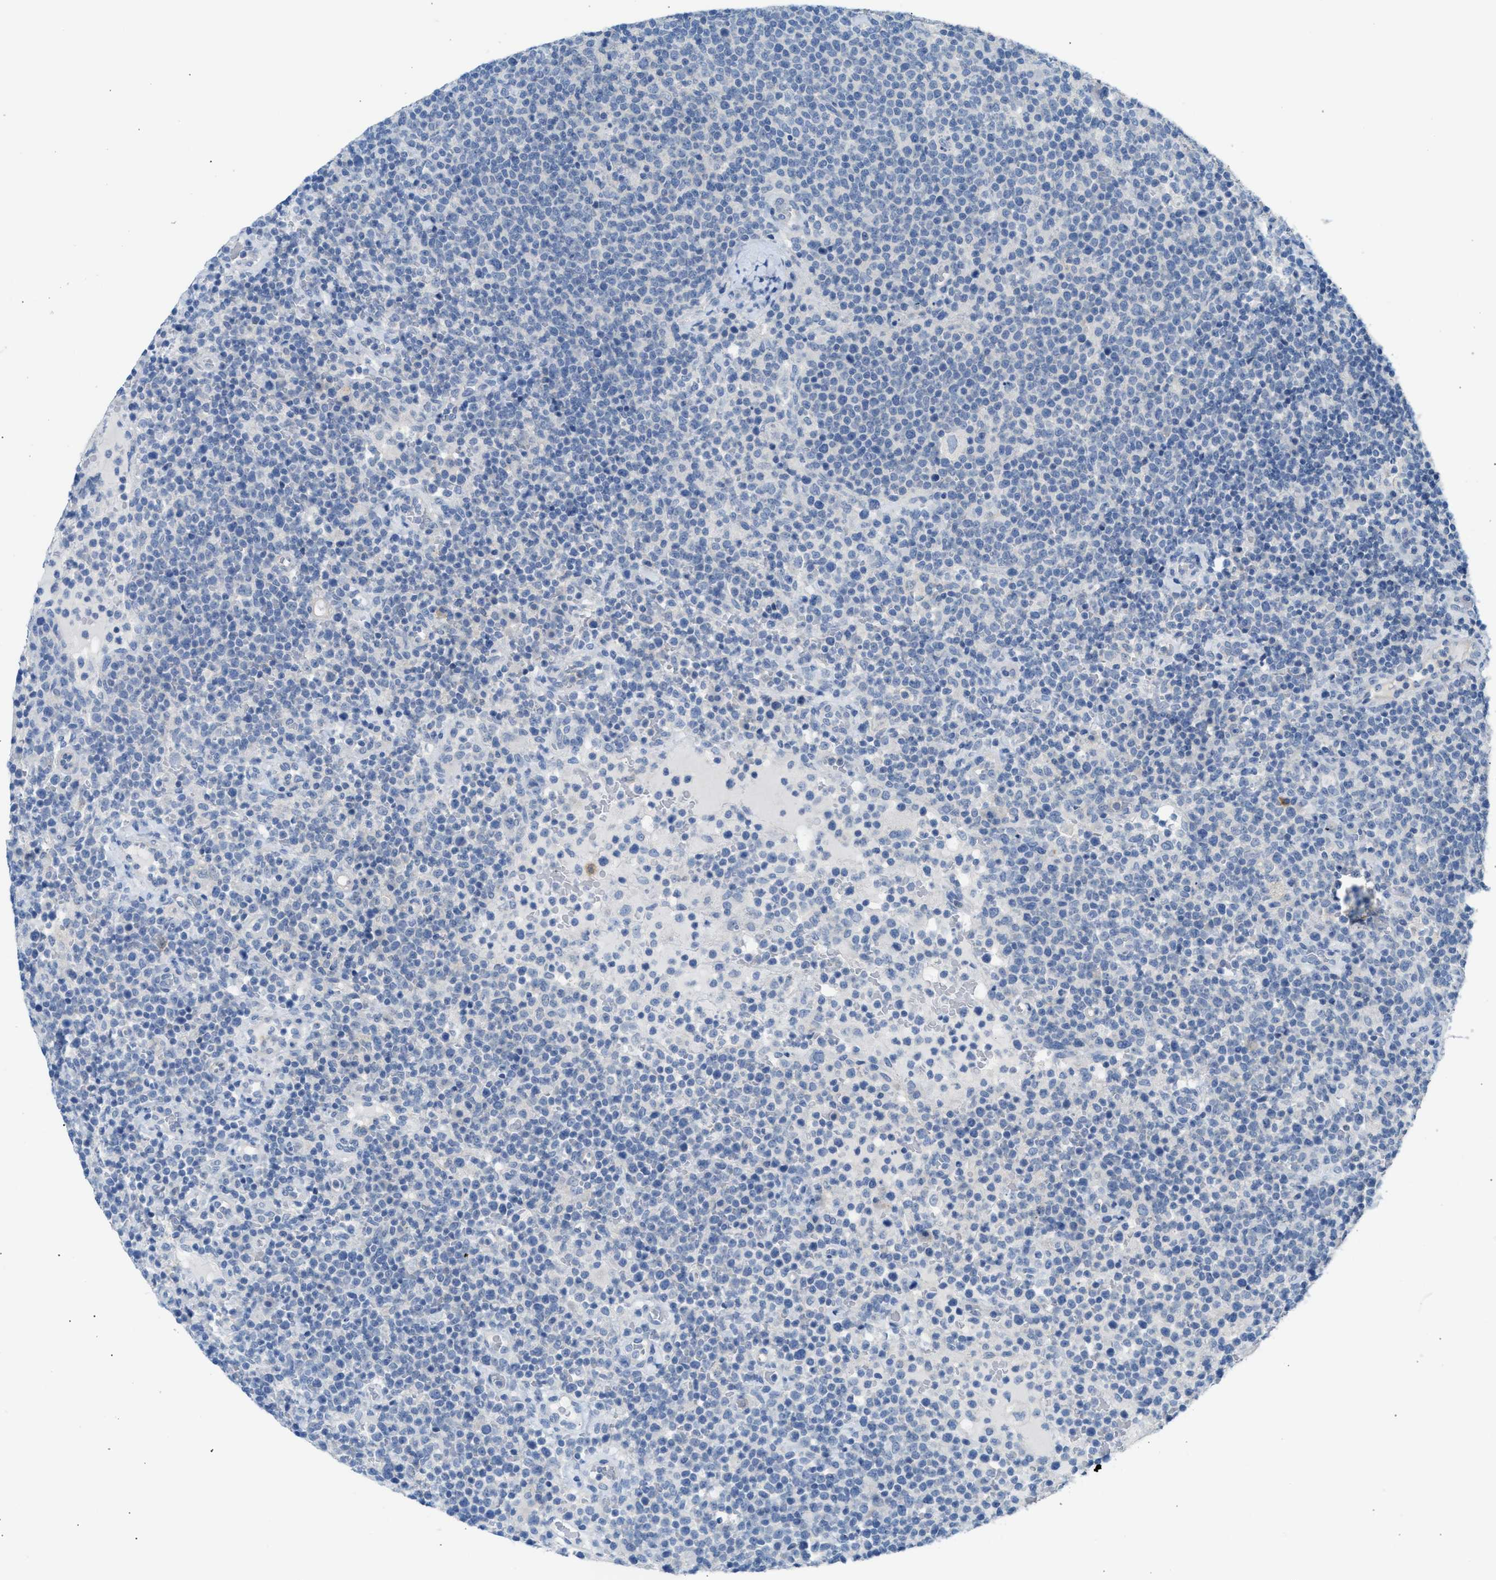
{"staining": {"intensity": "negative", "quantity": "none", "location": "none"}, "tissue": "lymphoma", "cell_type": "Tumor cells", "image_type": "cancer", "snomed": [{"axis": "morphology", "description": "Malignant lymphoma, non-Hodgkin's type, High grade"}, {"axis": "topography", "description": "Lymph node"}], "caption": "Tumor cells show no significant protein positivity in malignant lymphoma, non-Hodgkin's type (high-grade).", "gene": "ERBB2", "patient": {"sex": "male", "age": 61}}